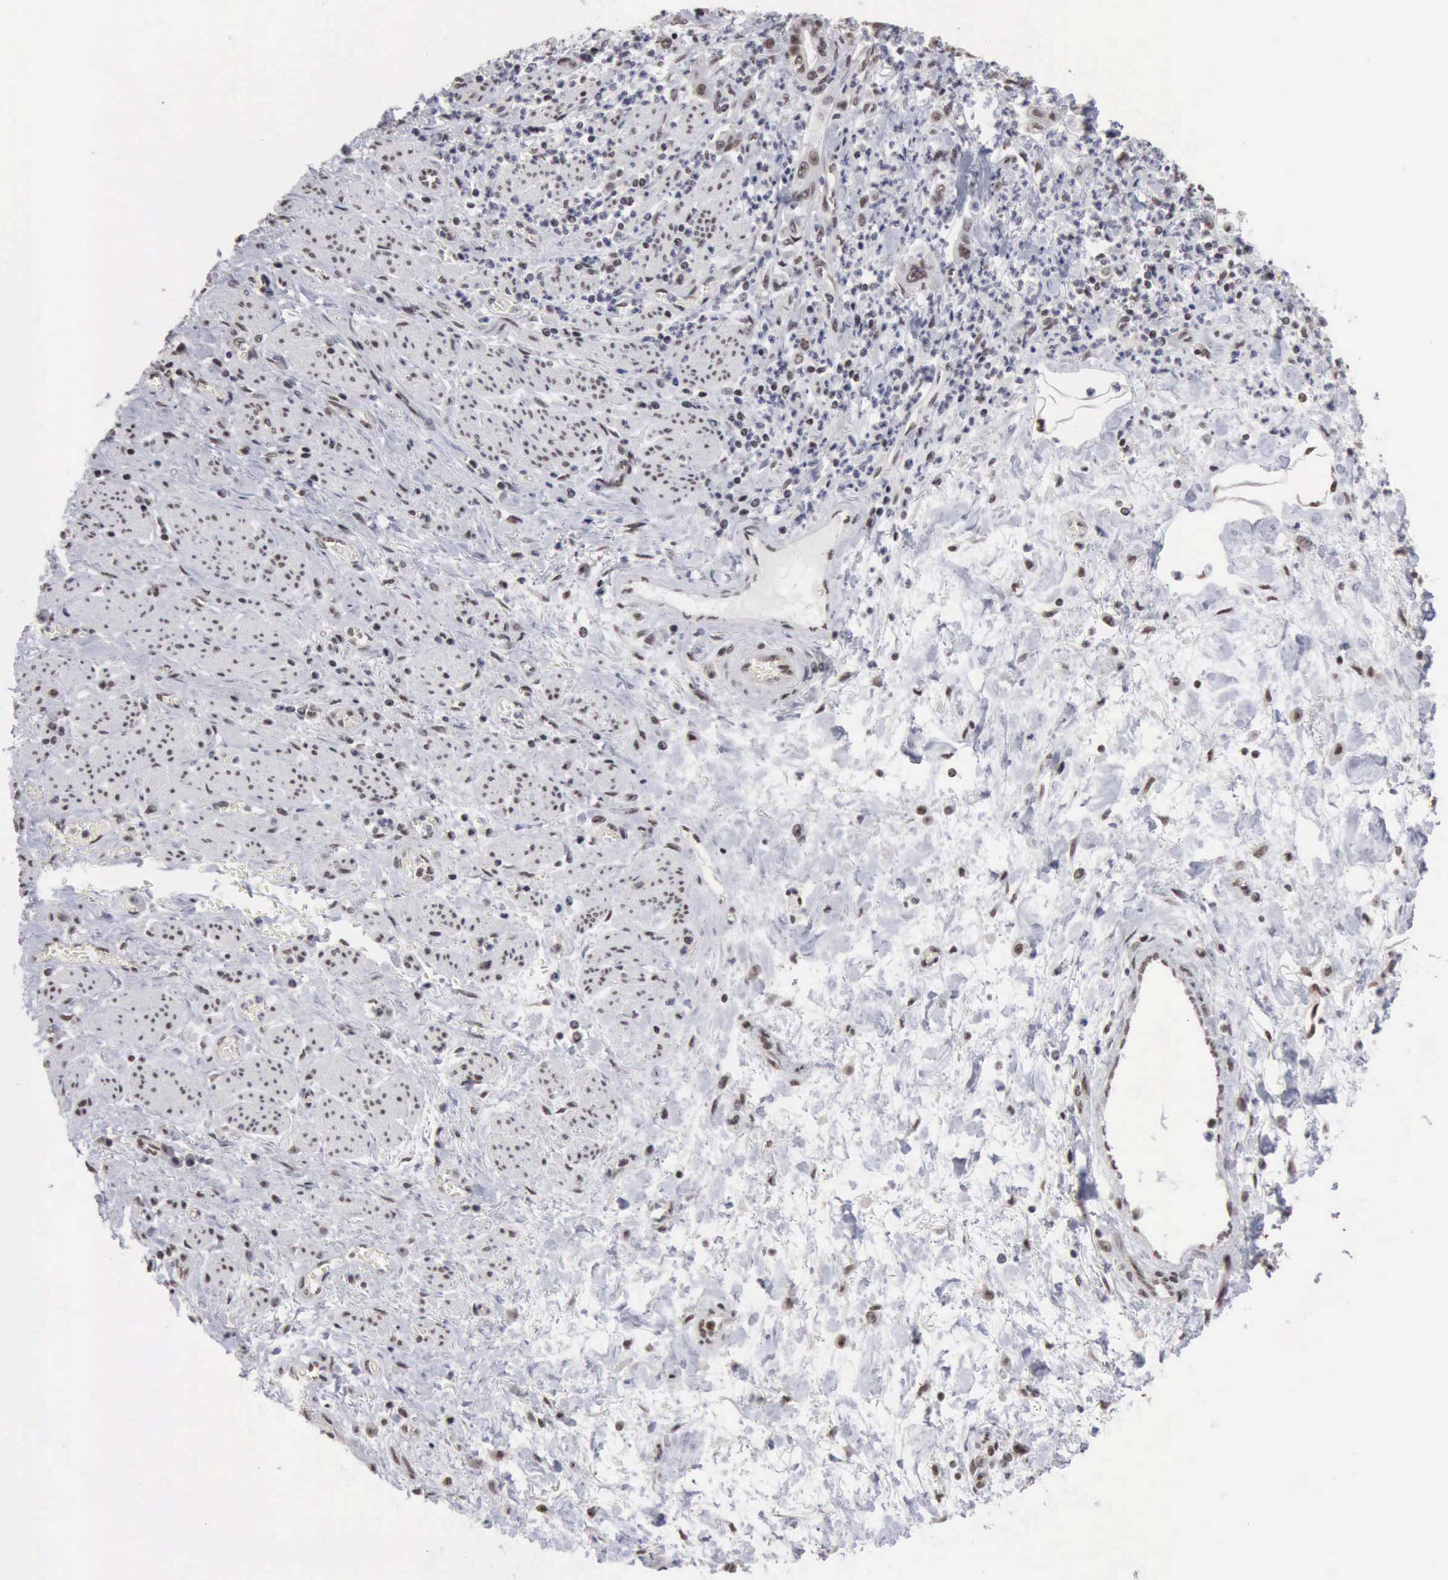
{"staining": {"intensity": "weak", "quantity": "<25%", "location": "nuclear"}, "tissue": "stomach cancer", "cell_type": "Tumor cells", "image_type": "cancer", "snomed": [{"axis": "morphology", "description": "Adenocarcinoma, NOS"}, {"axis": "topography", "description": "Stomach"}], "caption": "Immunohistochemical staining of human stomach cancer displays no significant expression in tumor cells. The staining was performed using DAB to visualize the protein expression in brown, while the nuclei were stained in blue with hematoxylin (Magnification: 20x).", "gene": "TAF1", "patient": {"sex": "female", "age": 76}}